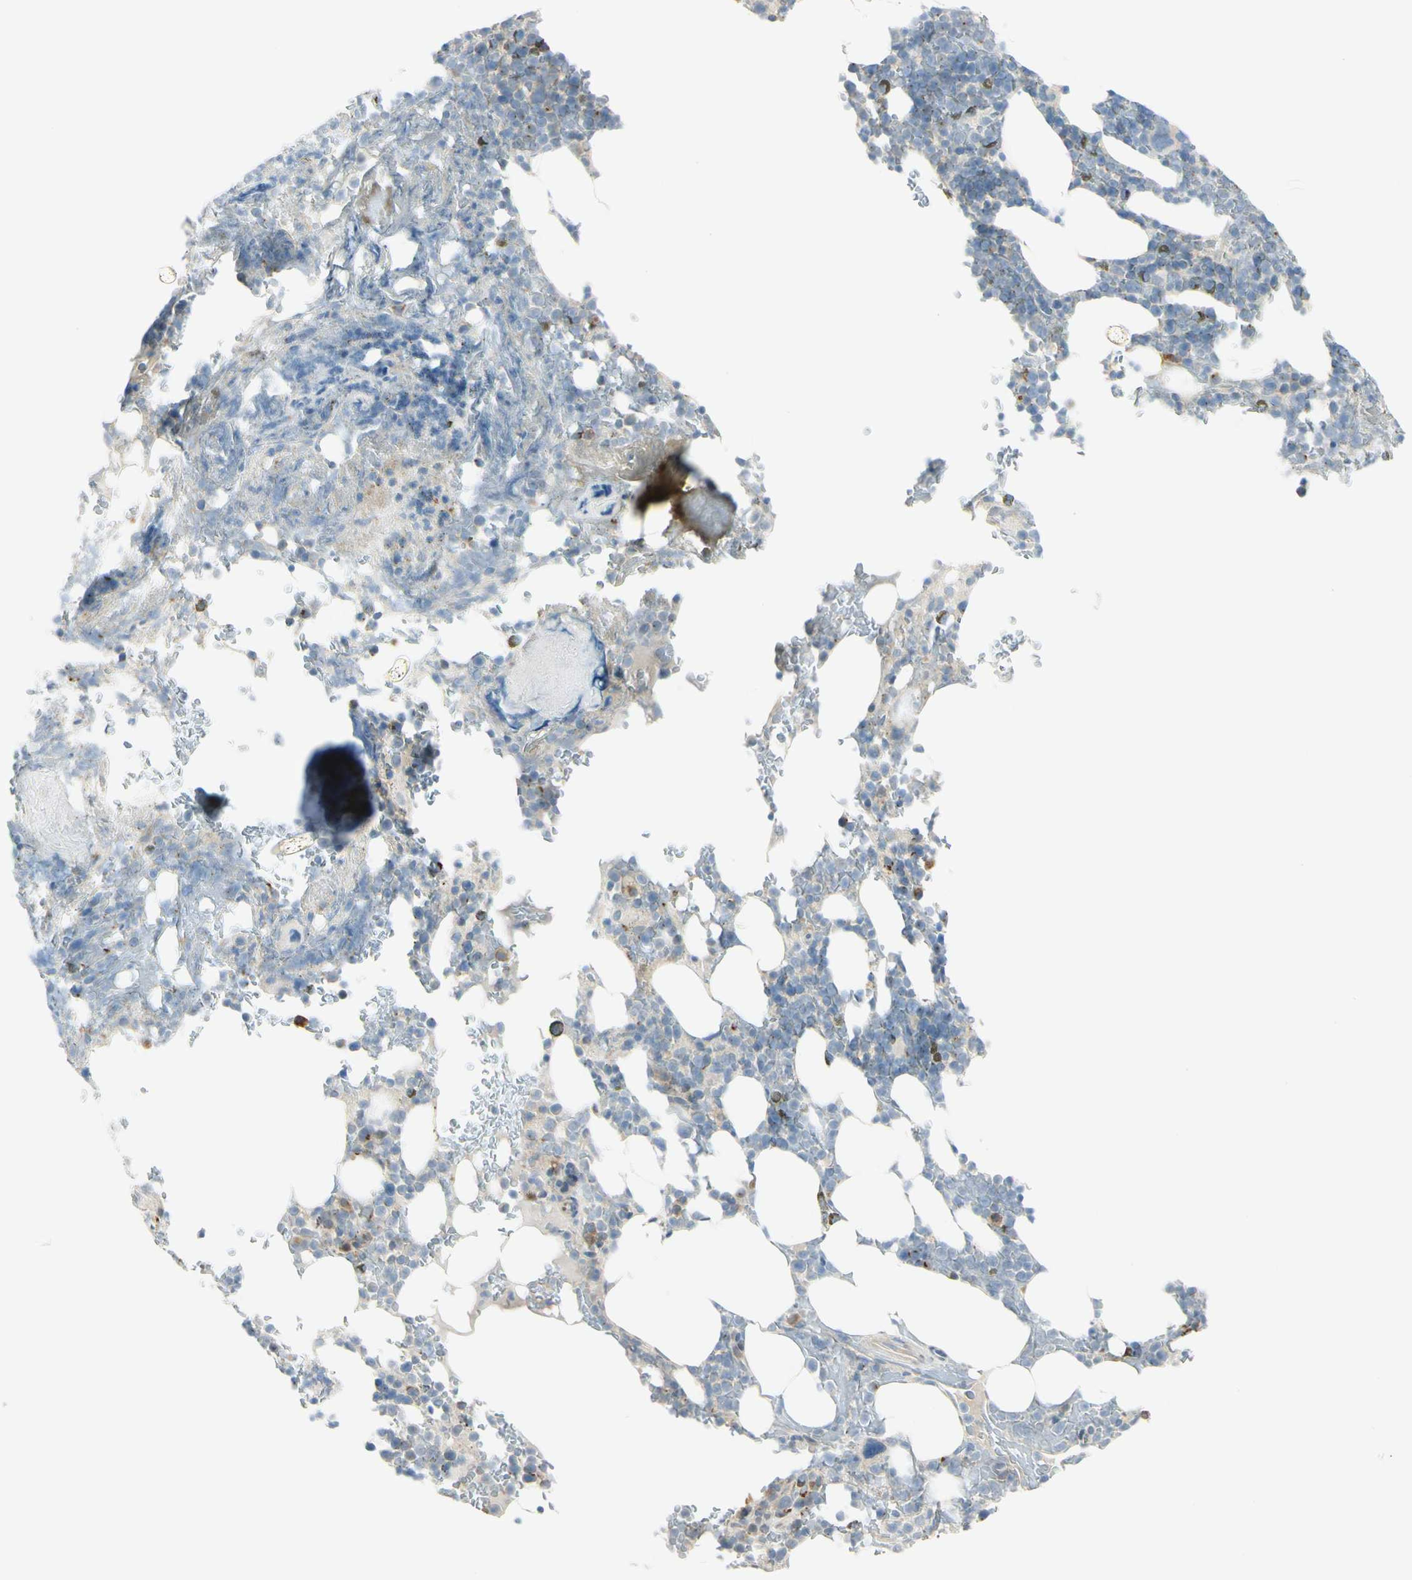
{"staining": {"intensity": "moderate", "quantity": "<25%", "location": "cytoplasmic/membranous"}, "tissue": "bone marrow", "cell_type": "Hematopoietic cells", "image_type": "normal", "snomed": [{"axis": "morphology", "description": "Normal tissue, NOS"}, {"axis": "topography", "description": "Bone marrow"}], "caption": "High-power microscopy captured an immunohistochemistry (IHC) photomicrograph of benign bone marrow, revealing moderate cytoplasmic/membranous positivity in approximately <25% of hematopoietic cells.", "gene": "GALNT5", "patient": {"sex": "female", "age": 73}}